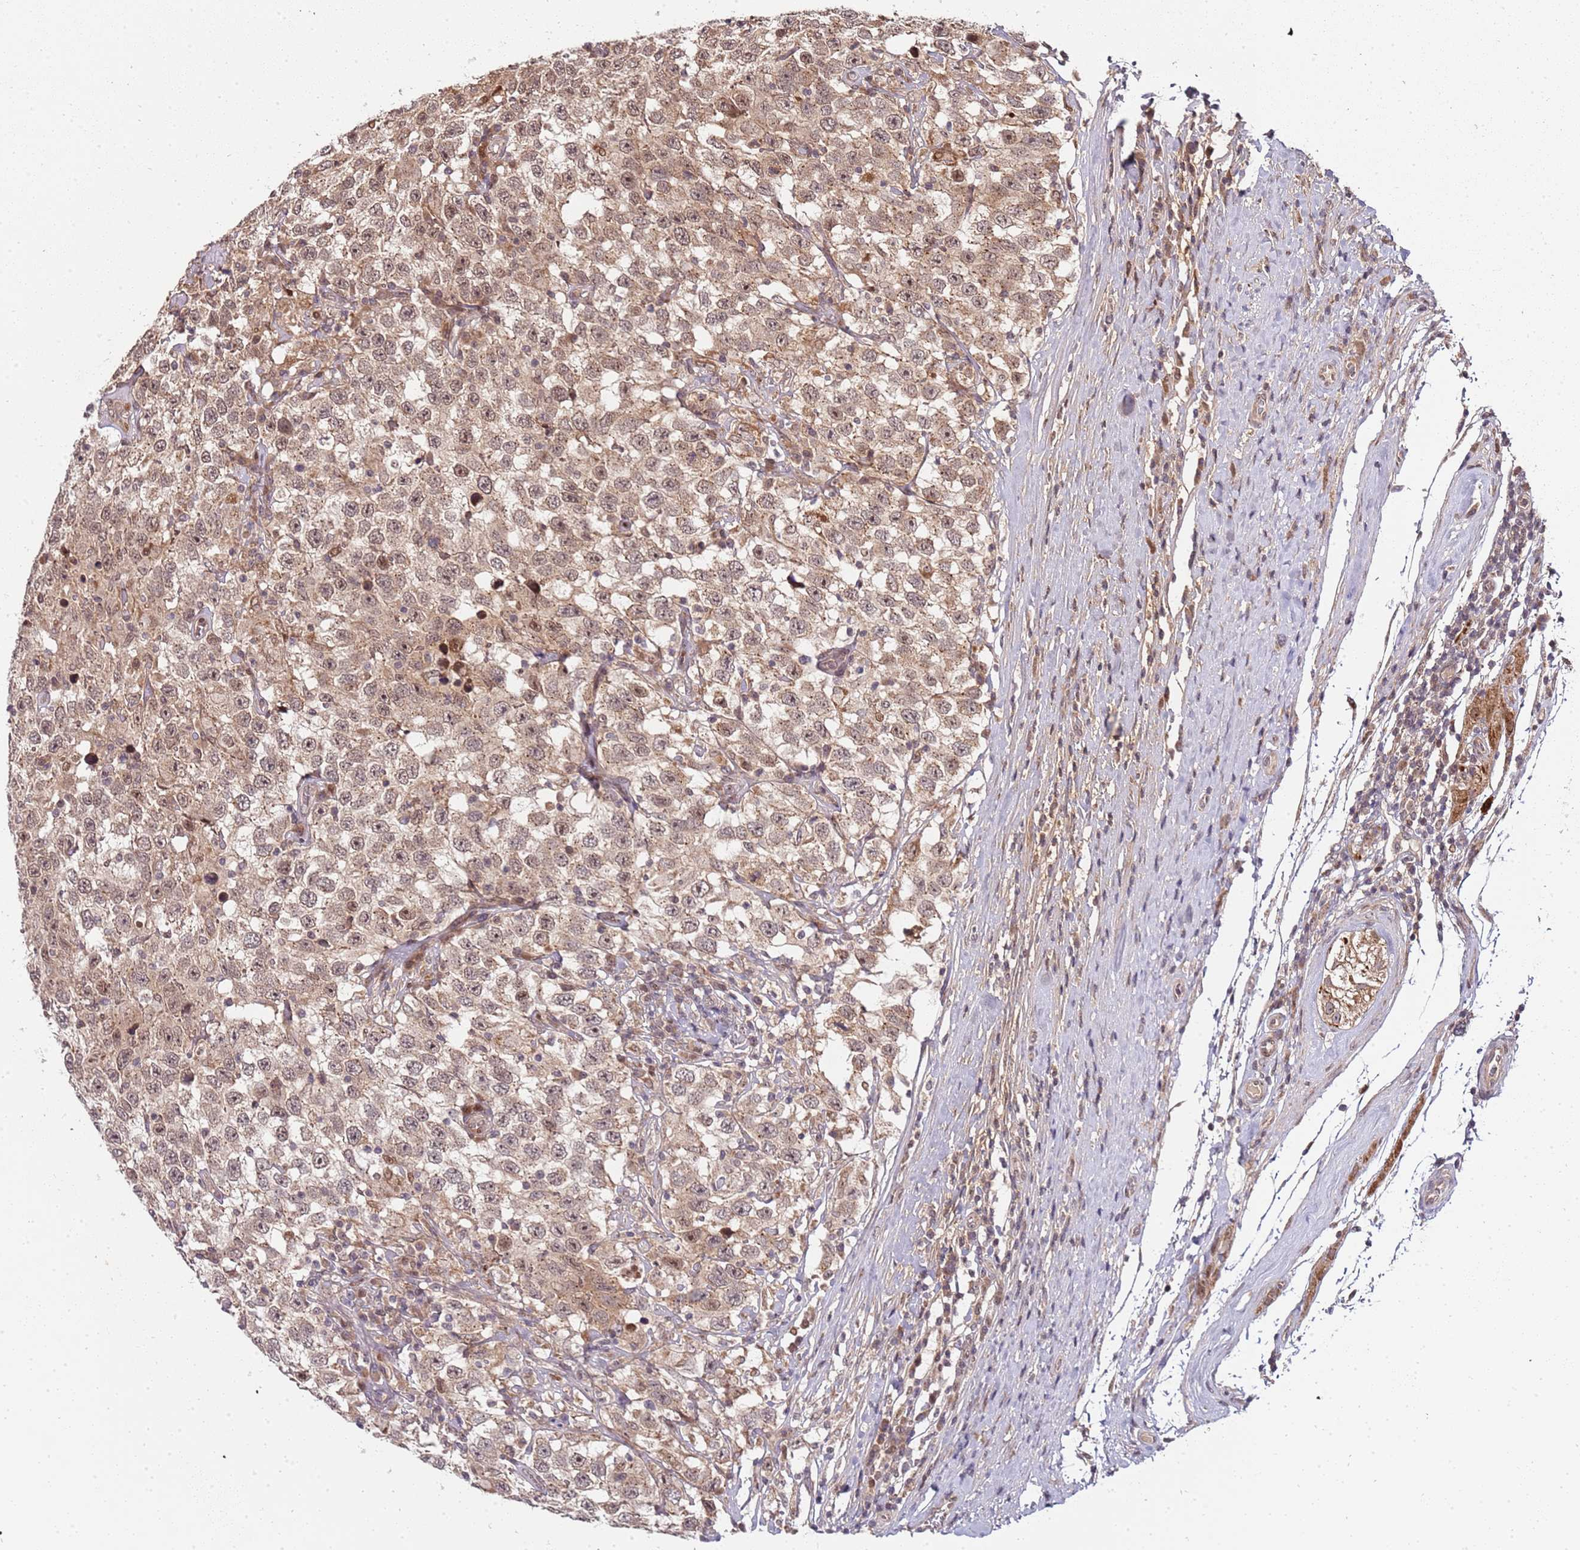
{"staining": {"intensity": "moderate", "quantity": ">75%", "location": "cytoplasmic/membranous,nuclear"}, "tissue": "testis cancer", "cell_type": "Tumor cells", "image_type": "cancer", "snomed": [{"axis": "morphology", "description": "Seminoma, NOS"}, {"axis": "topography", "description": "Testis"}], "caption": "Immunohistochemical staining of human seminoma (testis) reveals medium levels of moderate cytoplasmic/membranous and nuclear positivity in approximately >75% of tumor cells. The staining was performed using DAB (3,3'-diaminobenzidine) to visualize the protein expression in brown, while the nuclei were stained in blue with hematoxylin (Magnification: 20x).", "gene": "EDC3", "patient": {"sex": "male", "age": 41}}